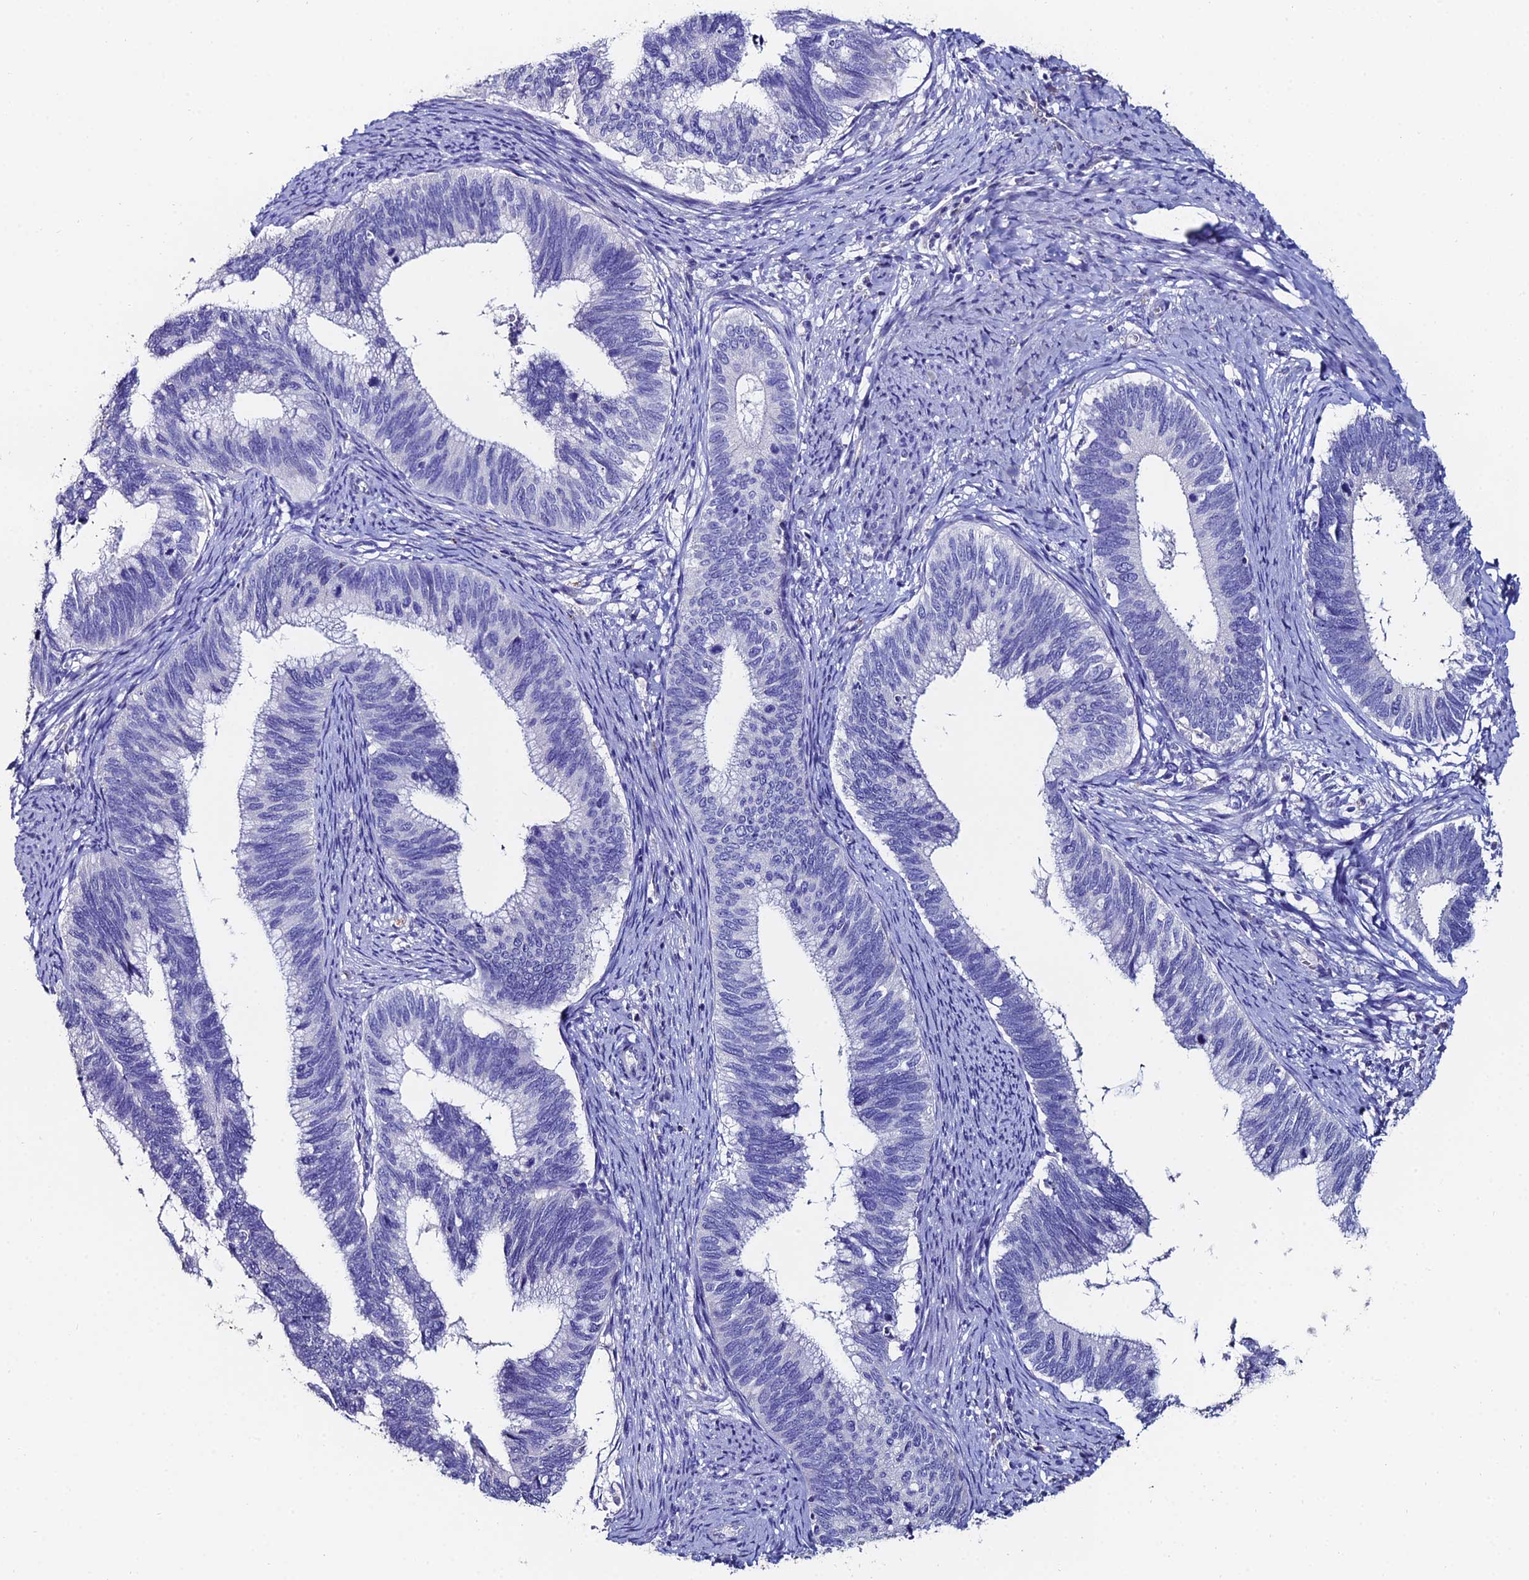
{"staining": {"intensity": "negative", "quantity": "none", "location": "none"}, "tissue": "cervical cancer", "cell_type": "Tumor cells", "image_type": "cancer", "snomed": [{"axis": "morphology", "description": "Adenocarcinoma, NOS"}, {"axis": "topography", "description": "Cervix"}], "caption": "This is an immunohistochemistry (IHC) micrograph of cervical cancer. There is no positivity in tumor cells.", "gene": "ESRRG", "patient": {"sex": "female", "age": 42}}